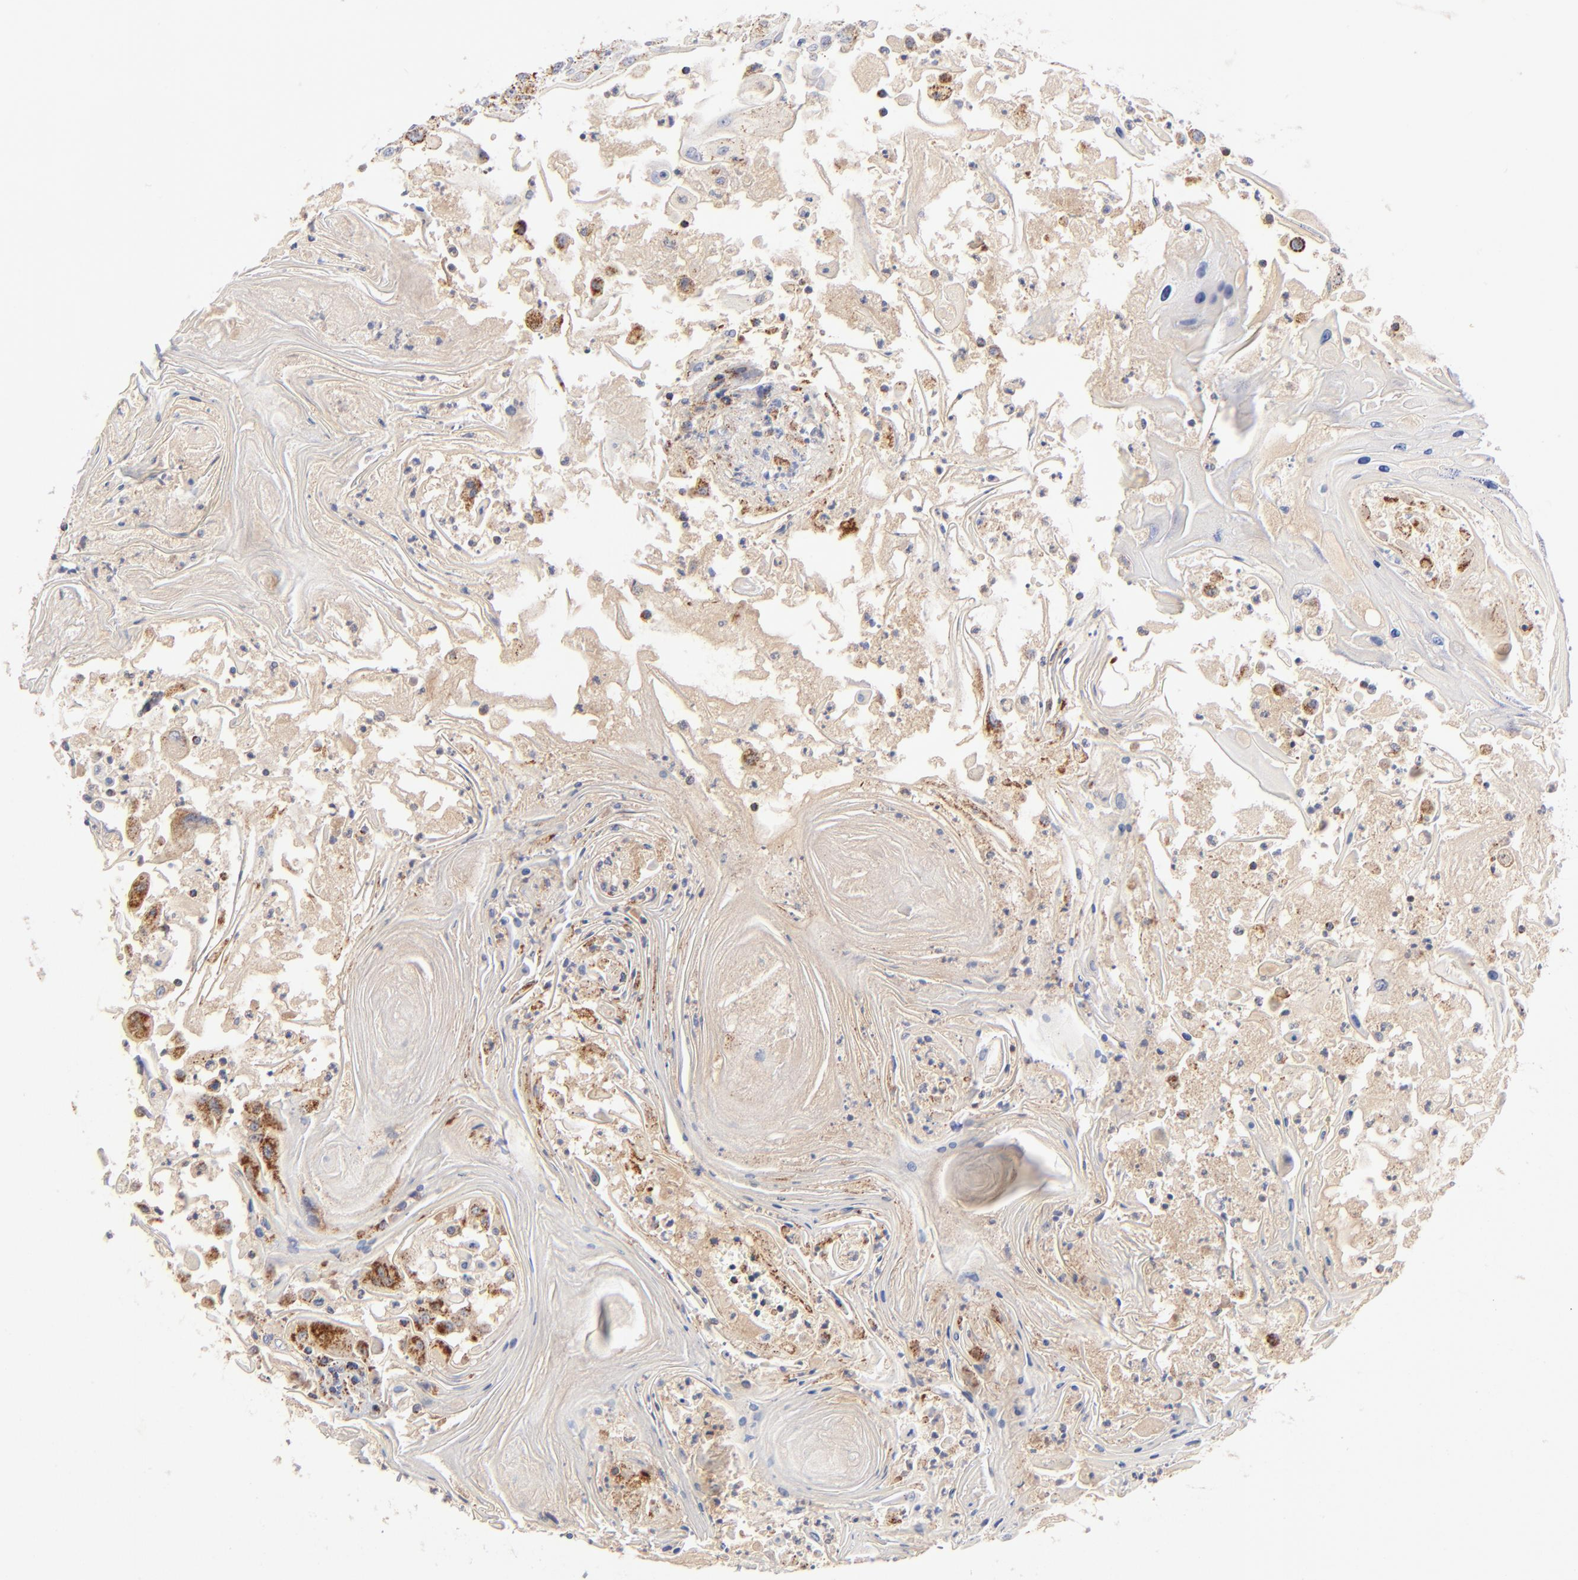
{"staining": {"intensity": "moderate", "quantity": ">75%", "location": "cytoplasmic/membranous"}, "tissue": "head and neck cancer", "cell_type": "Tumor cells", "image_type": "cancer", "snomed": [{"axis": "morphology", "description": "Squamous cell carcinoma, NOS"}, {"axis": "topography", "description": "Oral tissue"}, {"axis": "topography", "description": "Head-Neck"}], "caption": "This micrograph displays IHC staining of human squamous cell carcinoma (head and neck), with medium moderate cytoplasmic/membranous expression in about >75% of tumor cells.", "gene": "DLAT", "patient": {"sex": "female", "age": 76}}